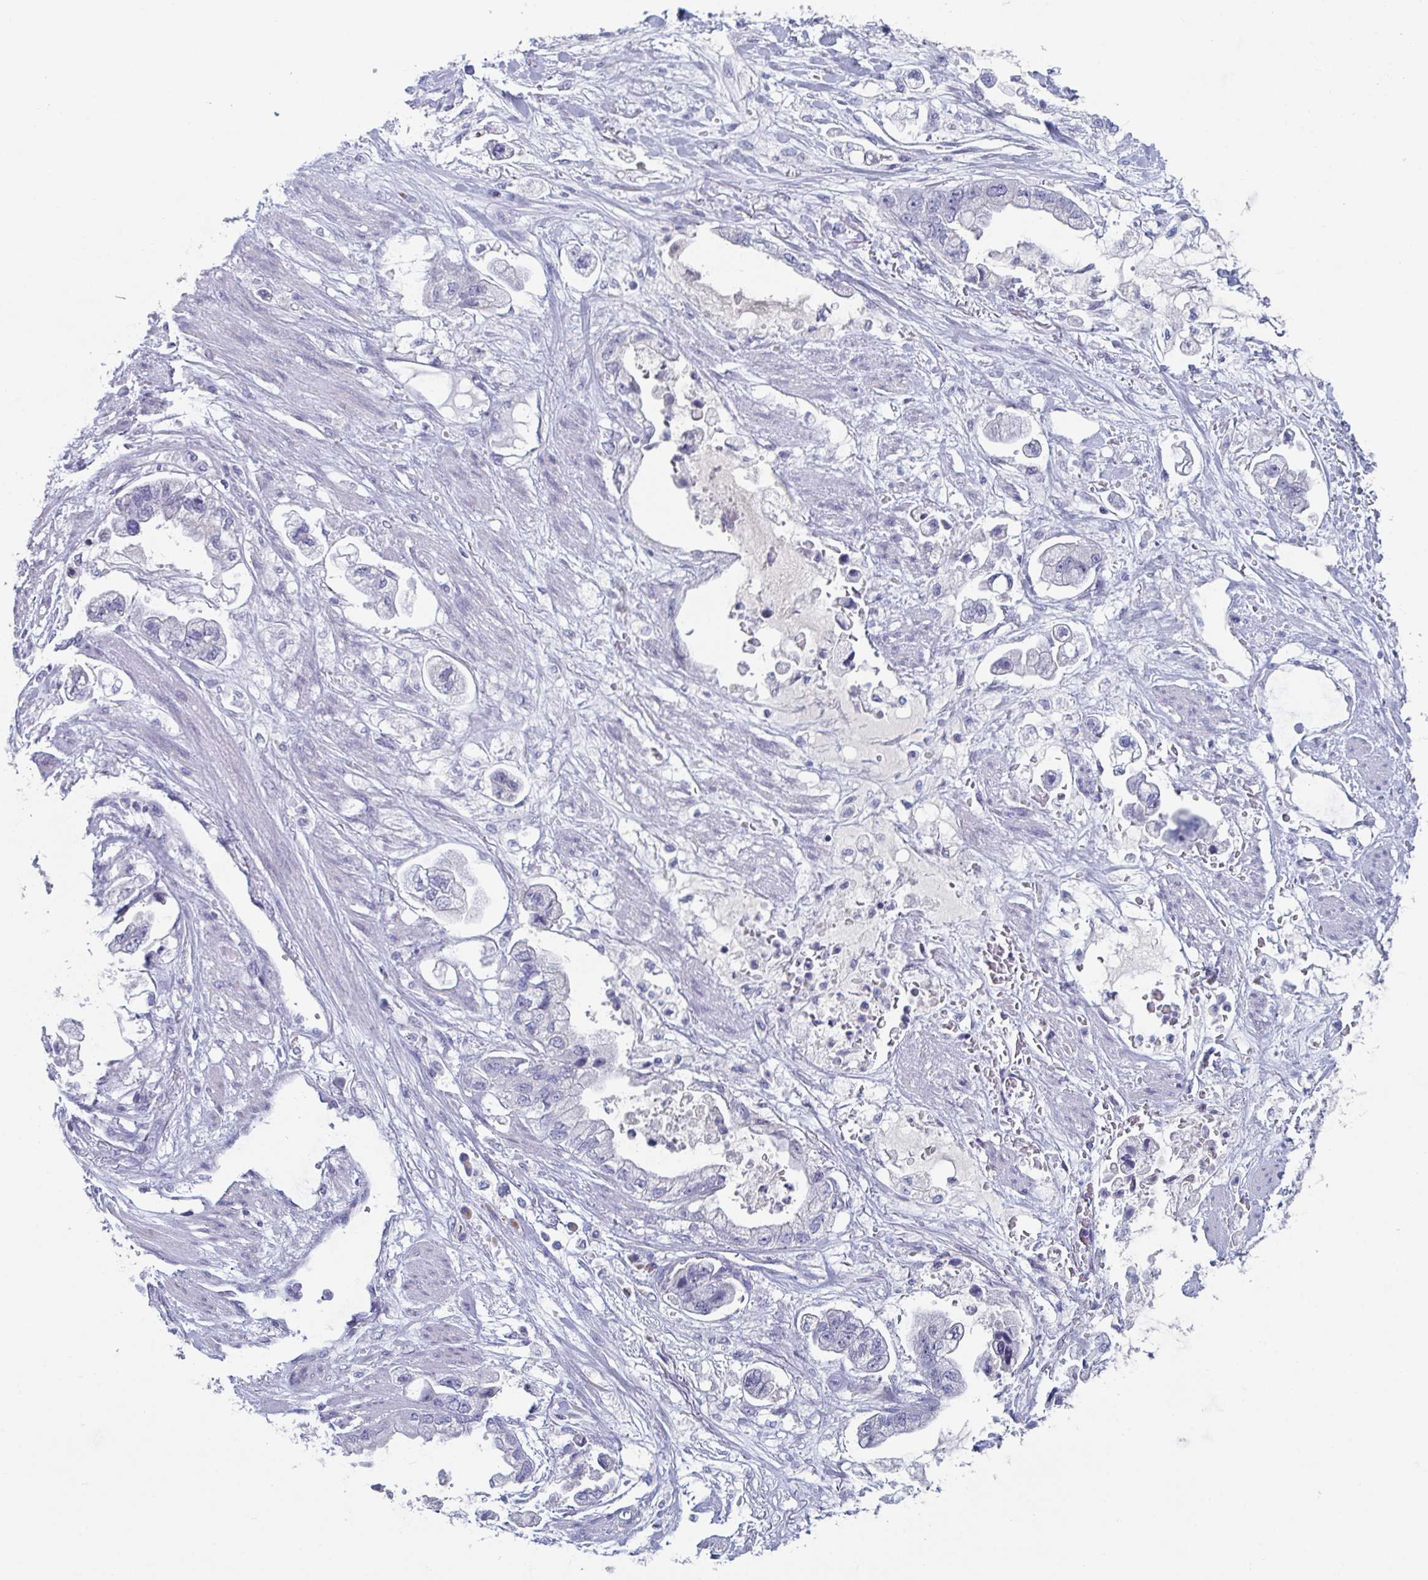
{"staining": {"intensity": "negative", "quantity": "none", "location": "none"}, "tissue": "stomach cancer", "cell_type": "Tumor cells", "image_type": "cancer", "snomed": [{"axis": "morphology", "description": "Adenocarcinoma, NOS"}, {"axis": "topography", "description": "Stomach"}], "caption": "This is an IHC histopathology image of human stomach adenocarcinoma. There is no staining in tumor cells.", "gene": "NT5C3B", "patient": {"sex": "male", "age": 62}}